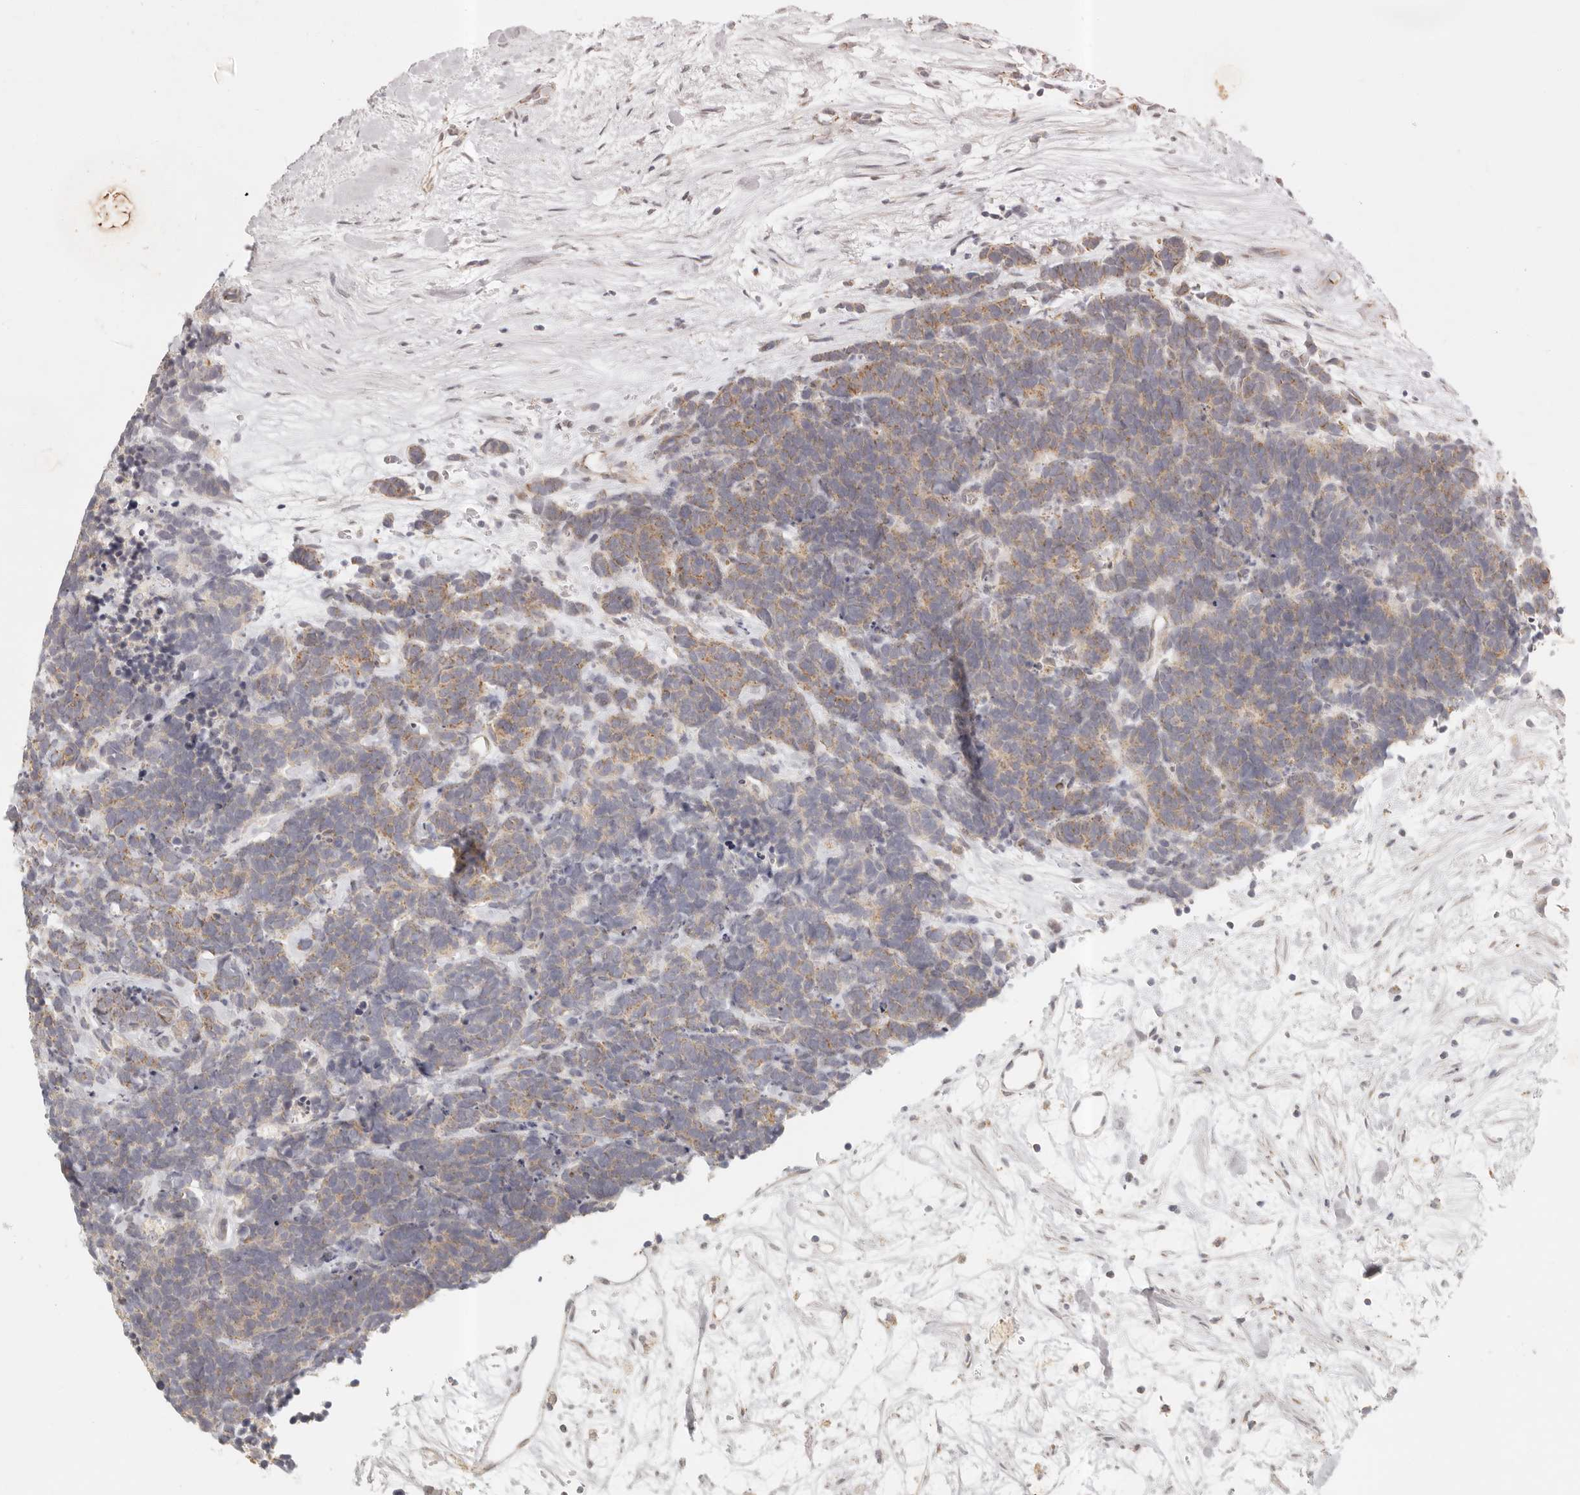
{"staining": {"intensity": "weak", "quantity": "25%-75%", "location": "cytoplasmic/membranous"}, "tissue": "carcinoid", "cell_type": "Tumor cells", "image_type": "cancer", "snomed": [{"axis": "morphology", "description": "Carcinoma, NOS"}, {"axis": "morphology", "description": "Carcinoid, malignant, NOS"}, {"axis": "topography", "description": "Urinary bladder"}], "caption": "Protein expression analysis of carcinoma exhibits weak cytoplasmic/membranous expression in about 25%-75% of tumor cells.", "gene": "KDF1", "patient": {"sex": "male", "age": 57}}